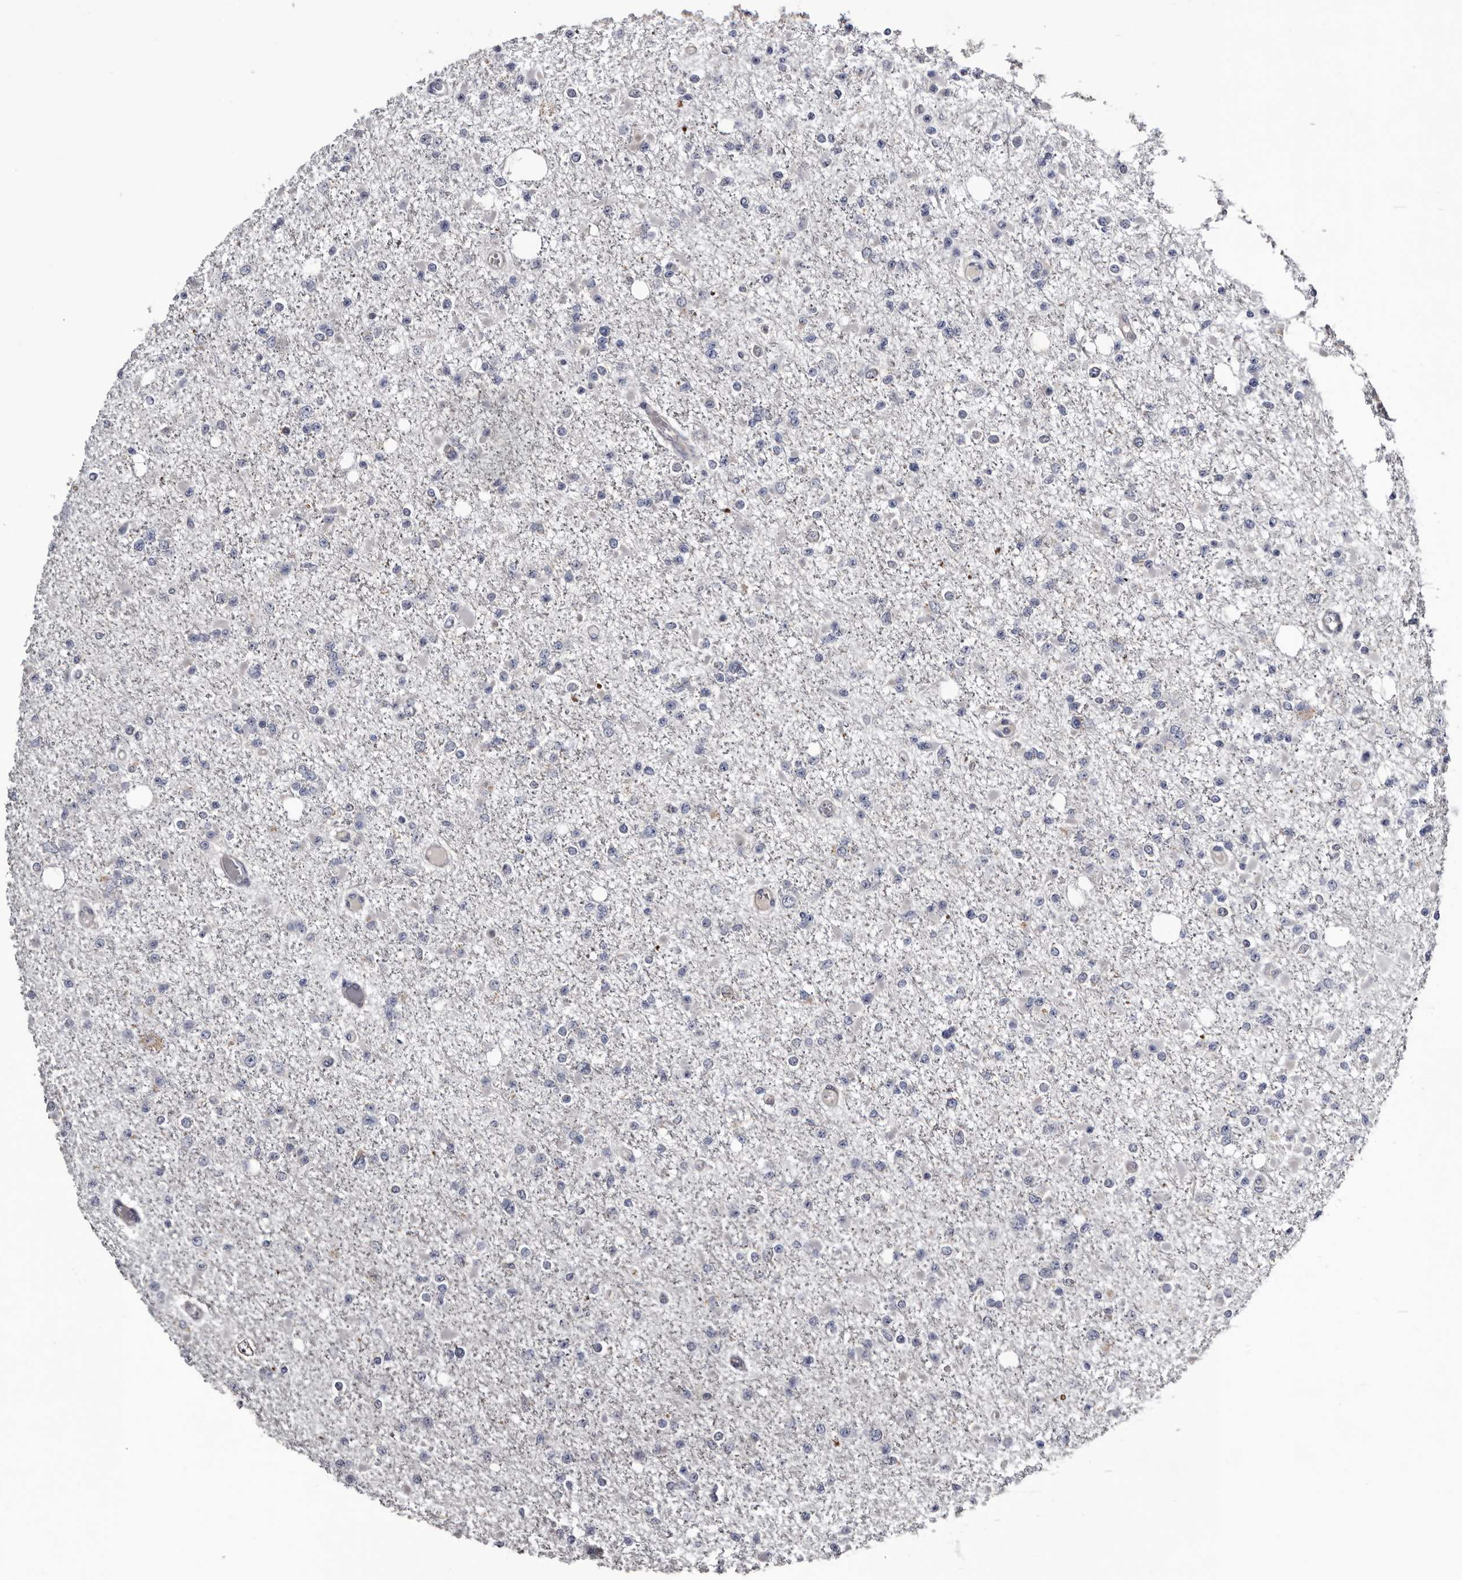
{"staining": {"intensity": "negative", "quantity": "none", "location": "none"}, "tissue": "glioma", "cell_type": "Tumor cells", "image_type": "cancer", "snomed": [{"axis": "morphology", "description": "Glioma, malignant, Low grade"}, {"axis": "topography", "description": "Brain"}], "caption": "This is an IHC histopathology image of malignant low-grade glioma. There is no positivity in tumor cells.", "gene": "IARS1", "patient": {"sex": "female", "age": 22}}